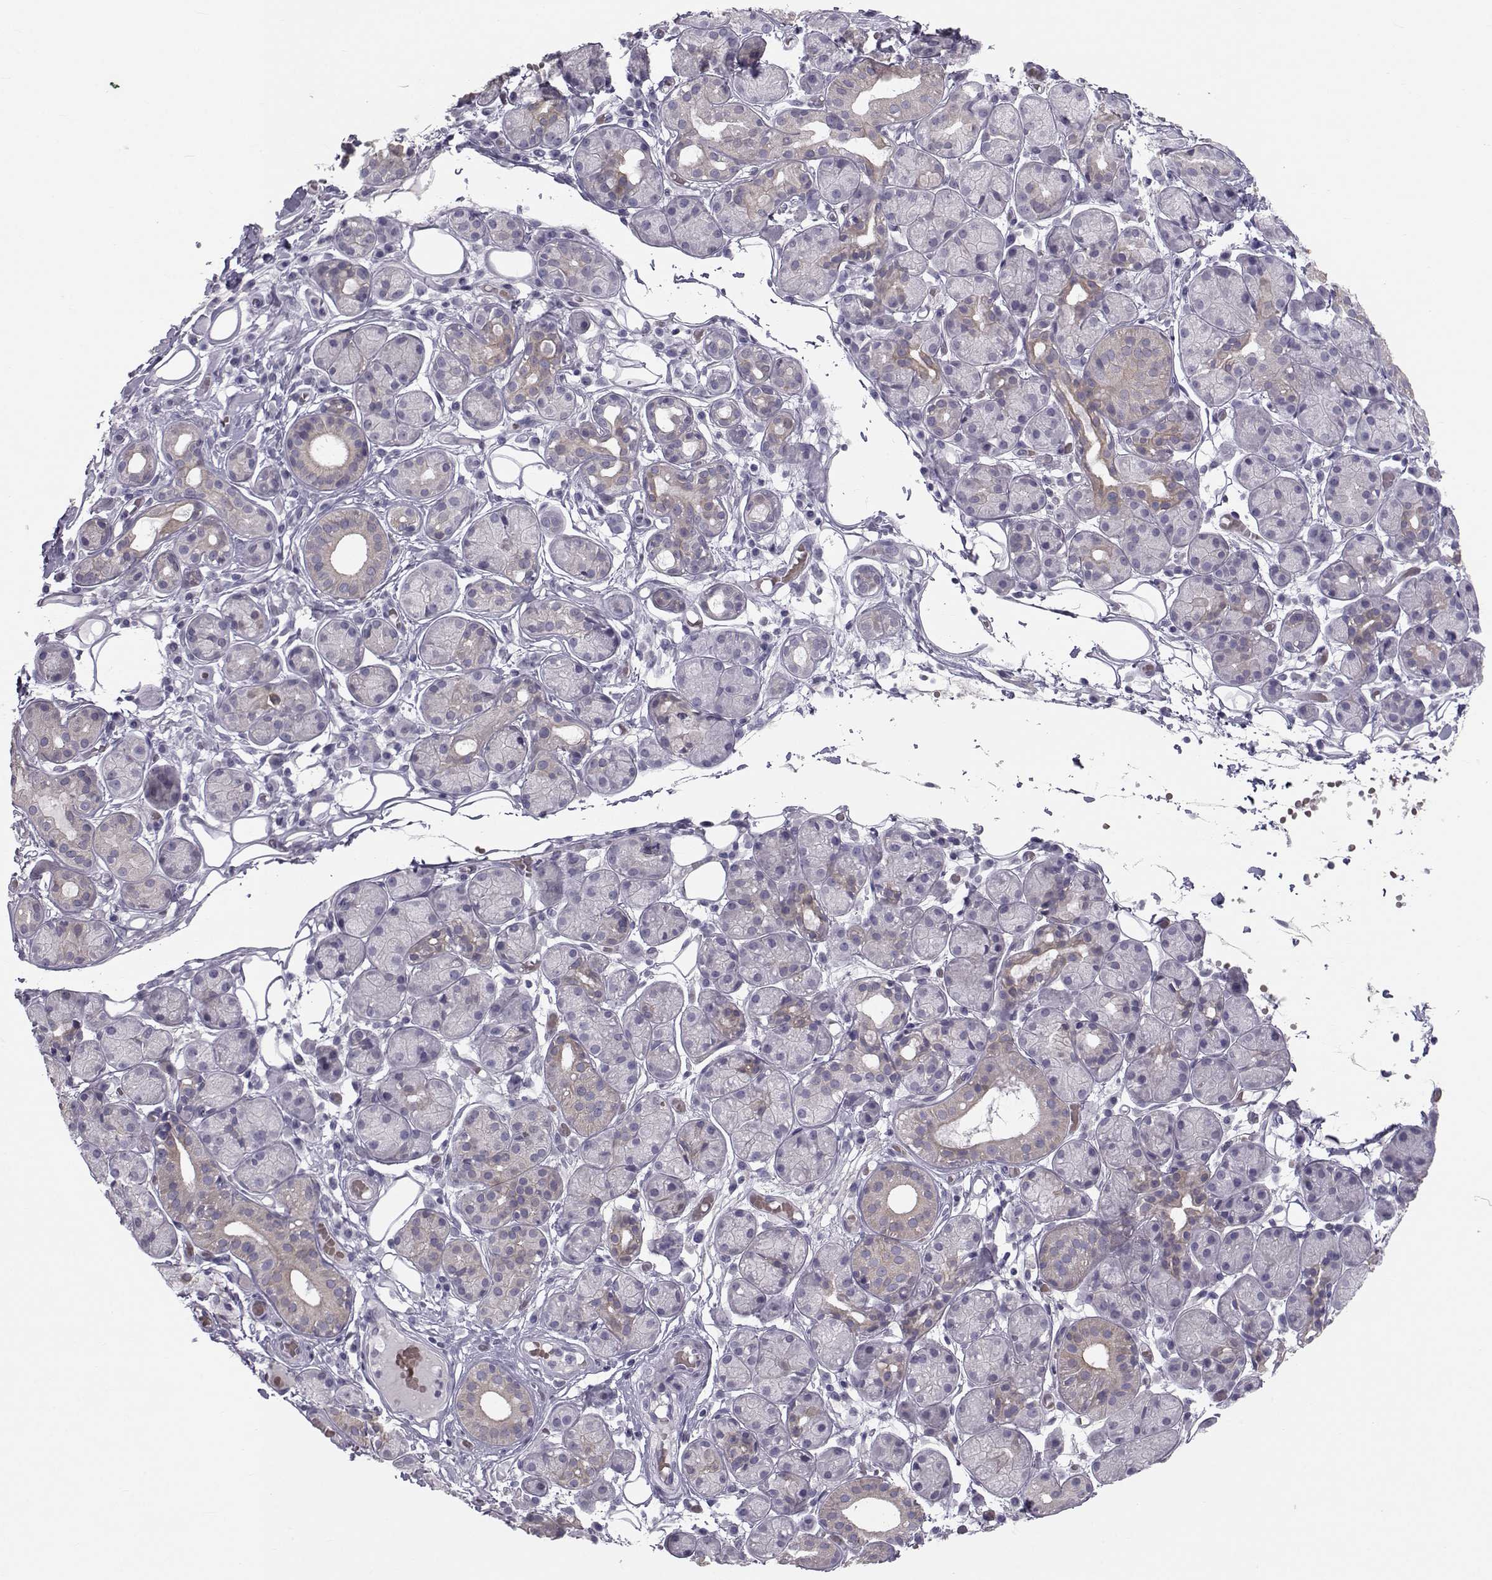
{"staining": {"intensity": "weak", "quantity": "<25%", "location": "cytoplasmic/membranous"}, "tissue": "salivary gland", "cell_type": "Glandular cells", "image_type": "normal", "snomed": [{"axis": "morphology", "description": "Normal tissue, NOS"}, {"axis": "topography", "description": "Salivary gland"}, {"axis": "topography", "description": "Peripheral nerve tissue"}], "caption": "DAB immunohistochemical staining of normal salivary gland exhibits no significant expression in glandular cells.", "gene": "GARIN3", "patient": {"sex": "male", "age": 71}}